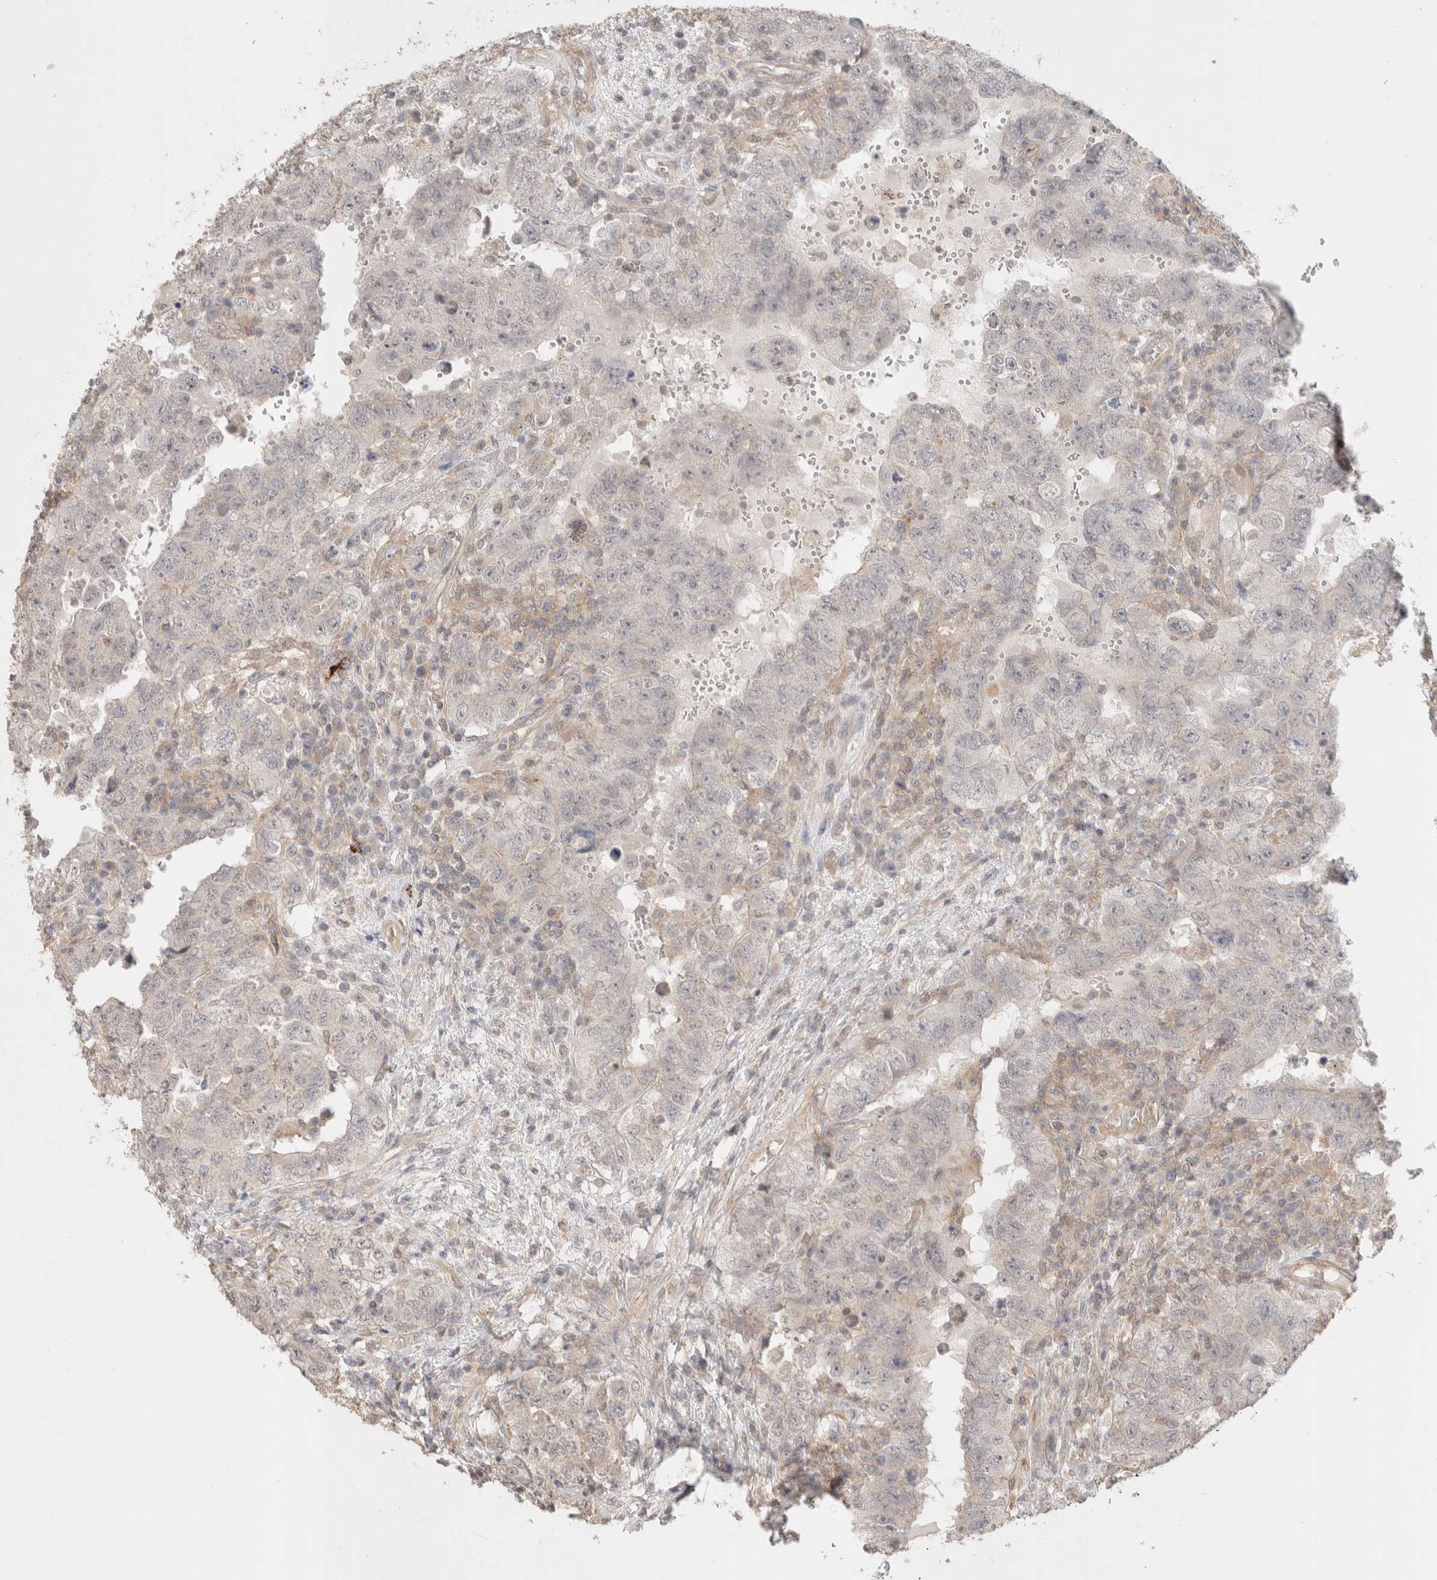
{"staining": {"intensity": "negative", "quantity": "none", "location": "none"}, "tissue": "testis cancer", "cell_type": "Tumor cells", "image_type": "cancer", "snomed": [{"axis": "morphology", "description": "Carcinoma, Embryonal, NOS"}, {"axis": "topography", "description": "Testis"}], "caption": "Human embryonal carcinoma (testis) stained for a protein using immunohistochemistry (IHC) exhibits no positivity in tumor cells.", "gene": "HSPG2", "patient": {"sex": "male", "age": 26}}